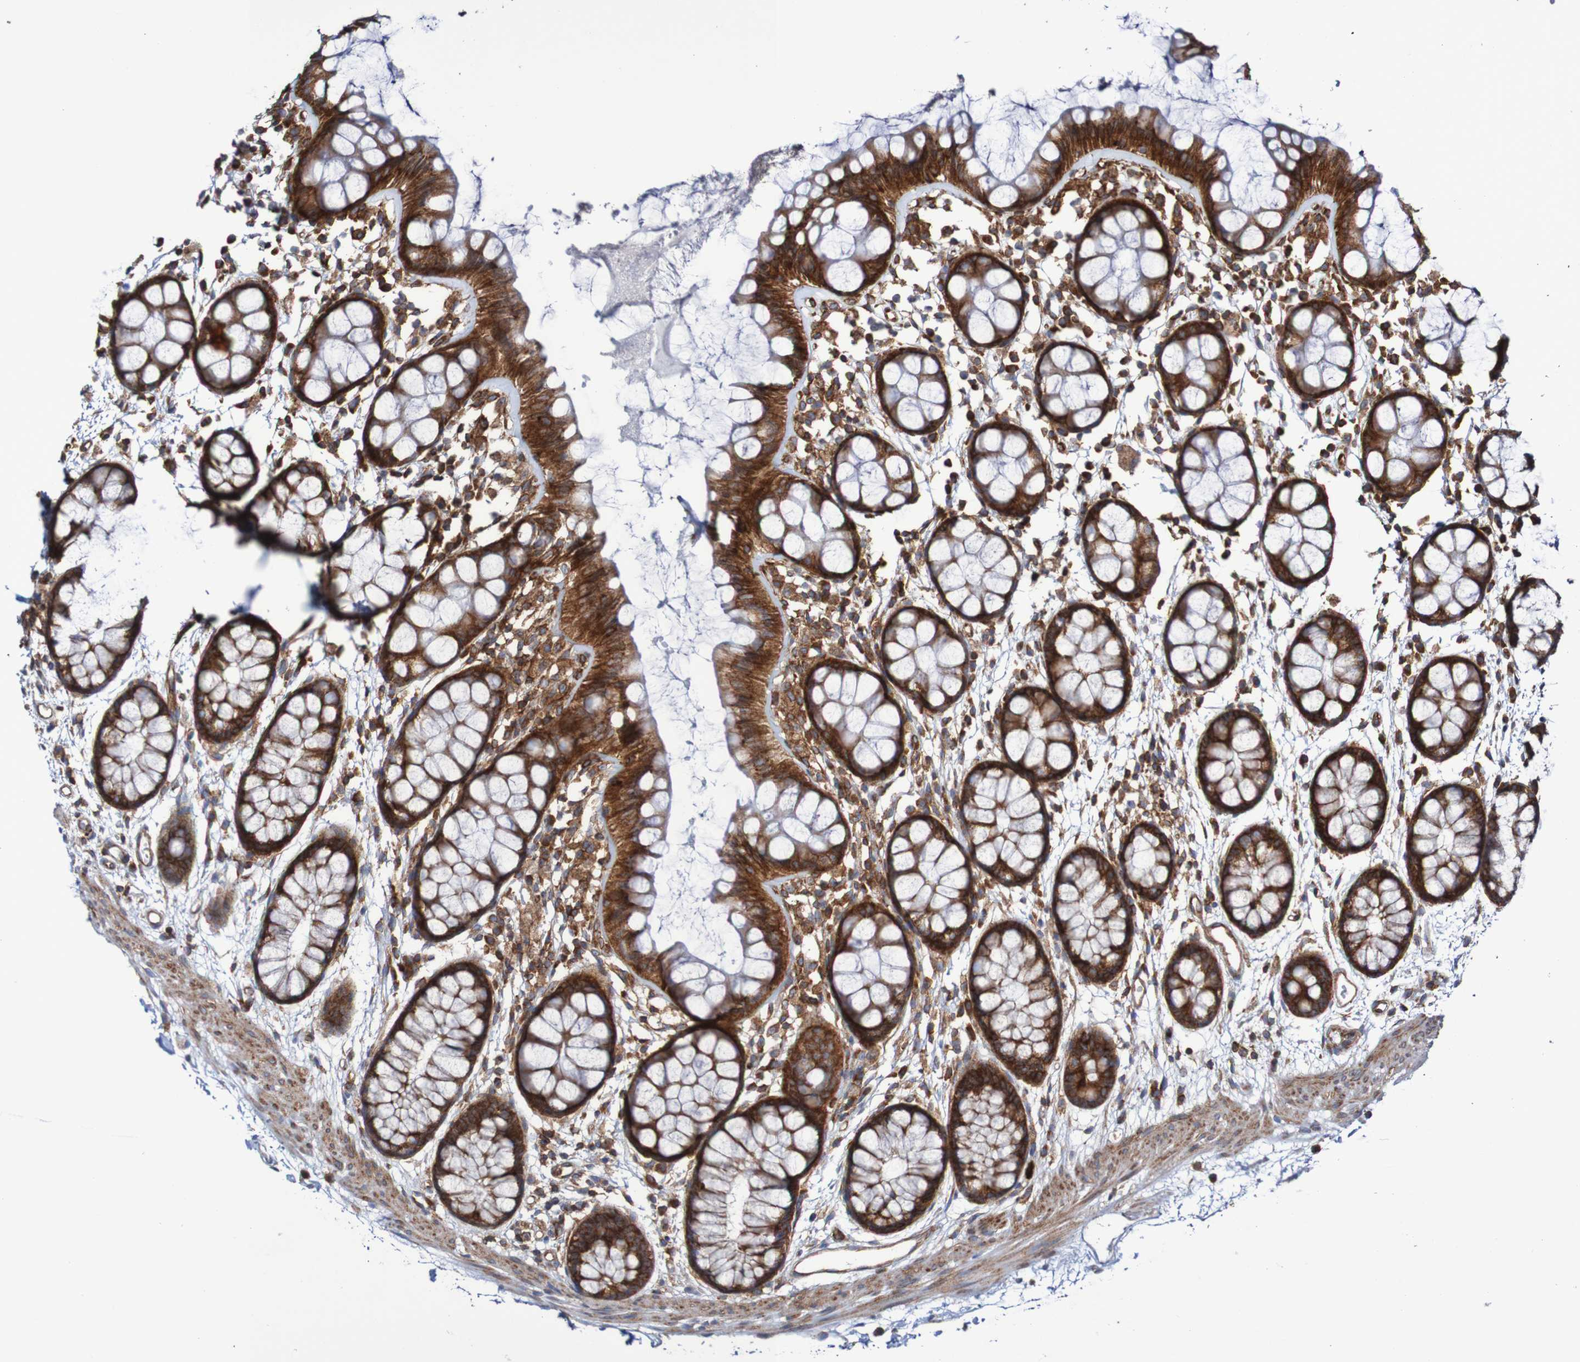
{"staining": {"intensity": "strong", "quantity": ">75%", "location": "cytoplasmic/membranous"}, "tissue": "rectum", "cell_type": "Glandular cells", "image_type": "normal", "snomed": [{"axis": "morphology", "description": "Normal tissue, NOS"}, {"axis": "topography", "description": "Rectum"}], "caption": "Protein positivity by immunohistochemistry displays strong cytoplasmic/membranous expression in approximately >75% of glandular cells in benign rectum.", "gene": "FXR2", "patient": {"sex": "female", "age": 66}}